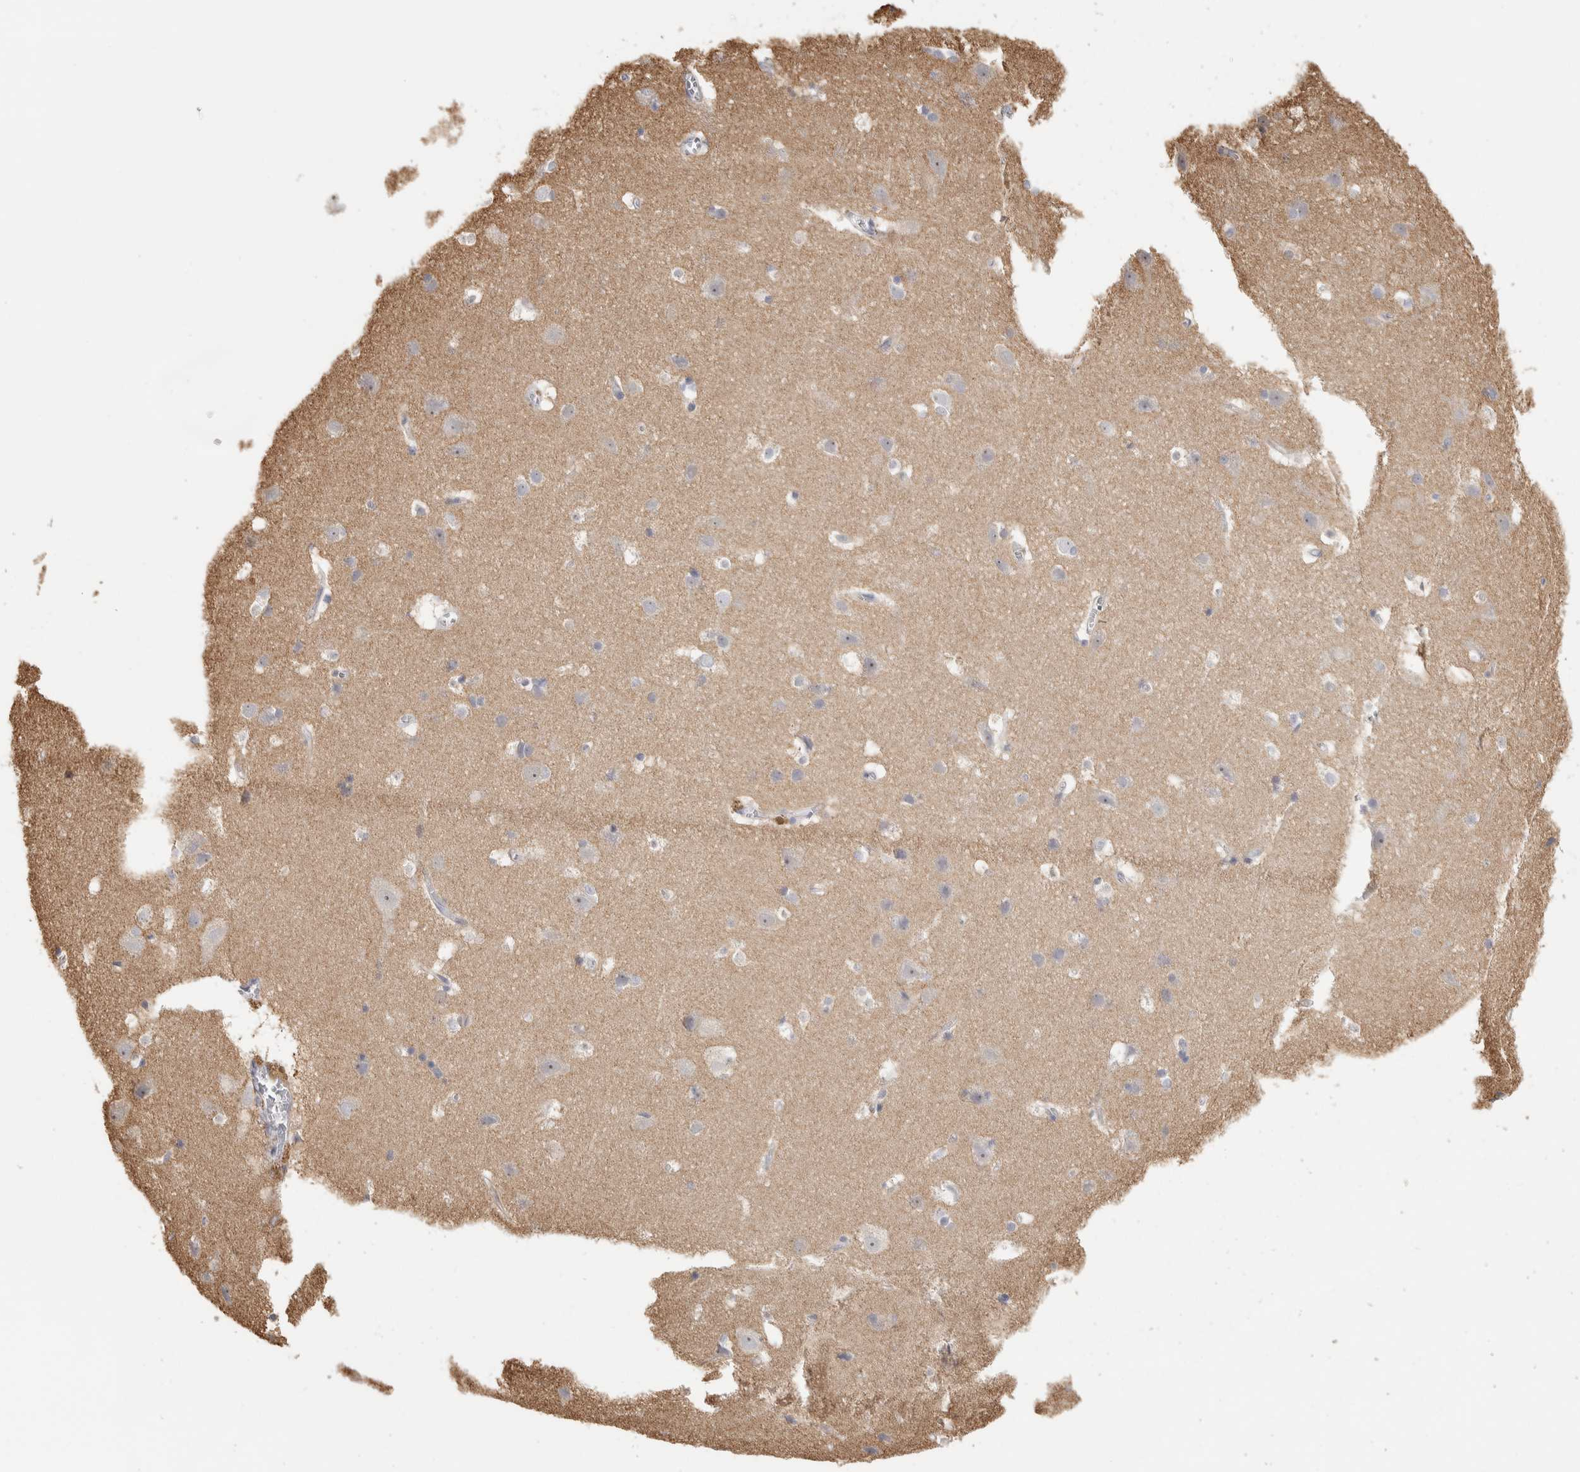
{"staining": {"intensity": "negative", "quantity": "none", "location": "none"}, "tissue": "cerebral cortex", "cell_type": "Endothelial cells", "image_type": "normal", "snomed": [{"axis": "morphology", "description": "Normal tissue, NOS"}, {"axis": "topography", "description": "Cerebral cortex"}], "caption": "Photomicrograph shows no protein positivity in endothelial cells of normal cerebral cortex.", "gene": "DCXR", "patient": {"sex": "male", "age": 54}}